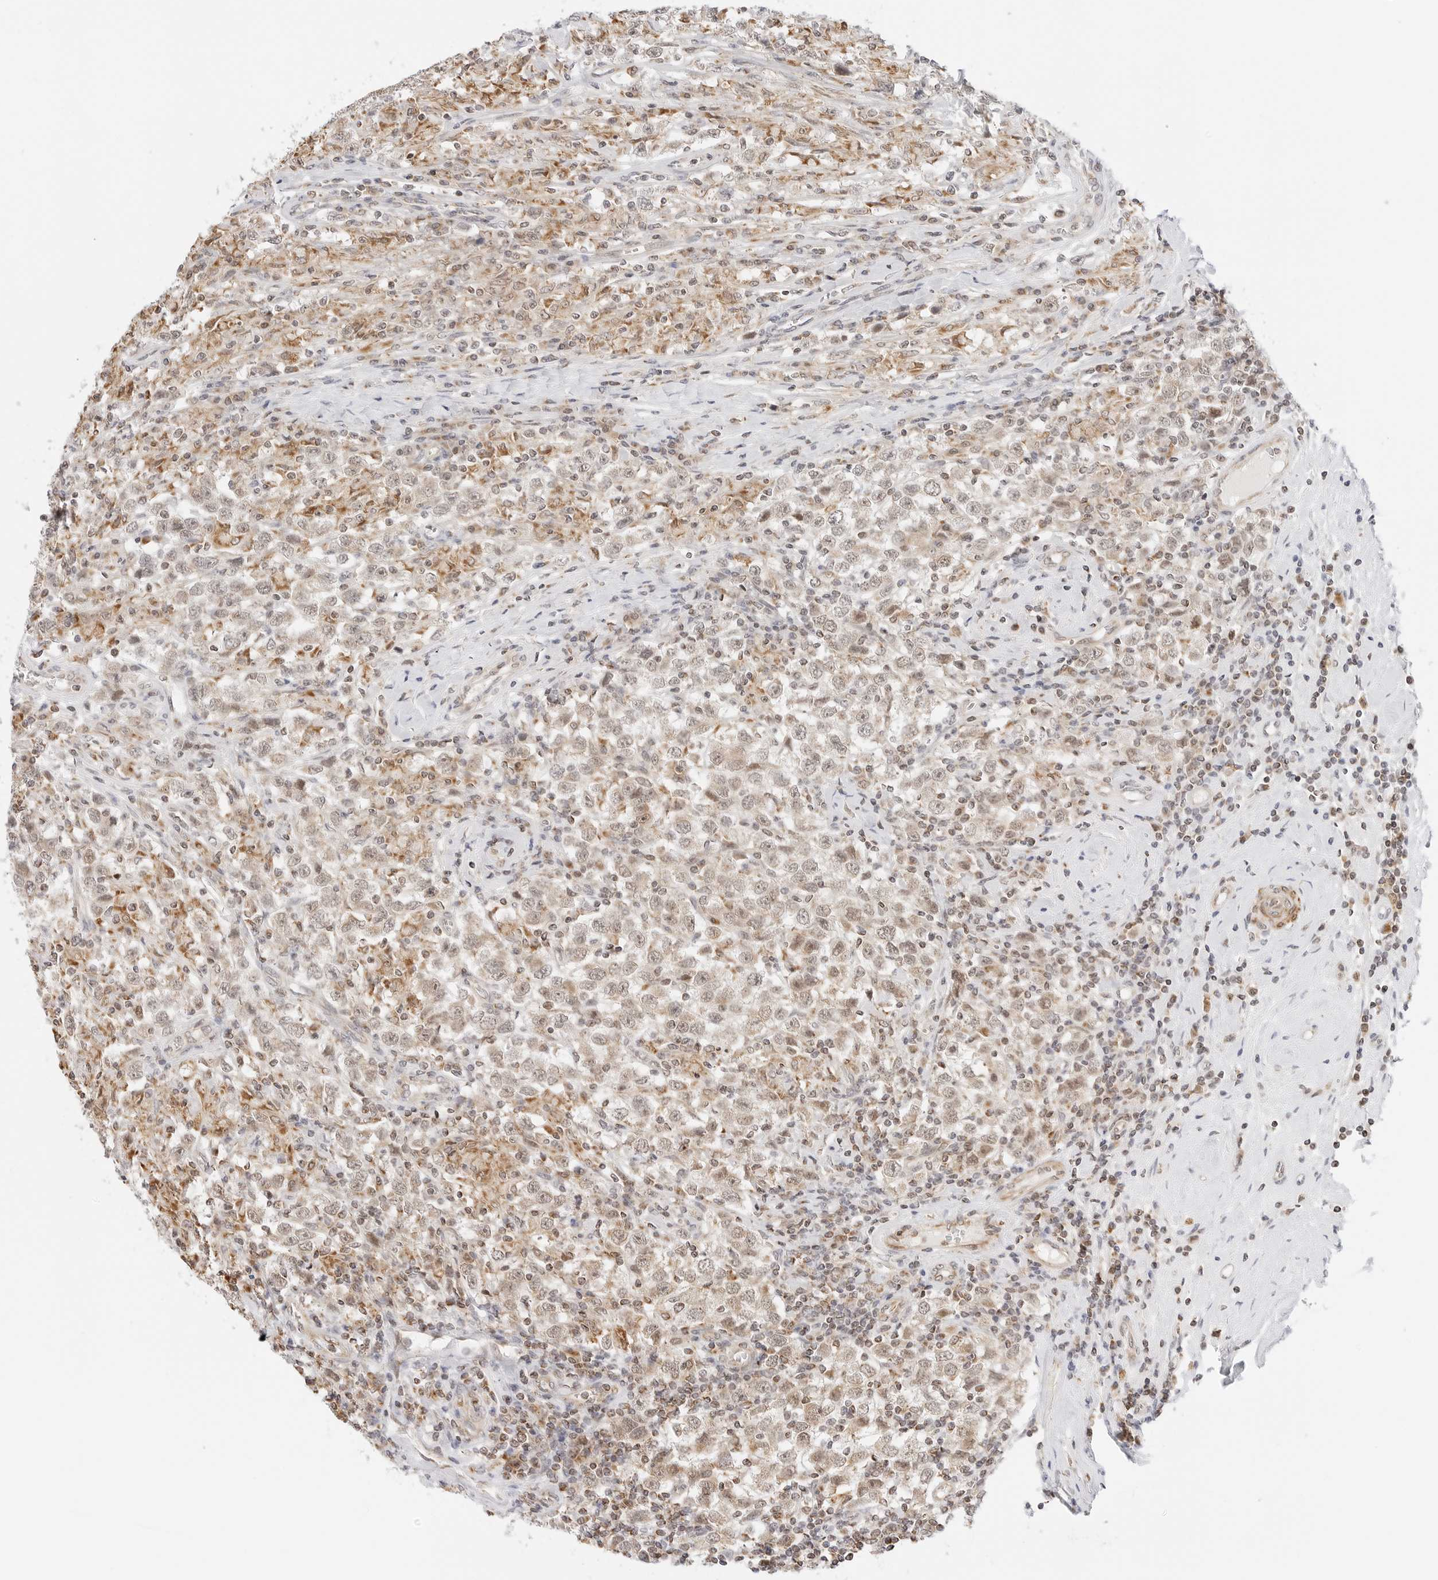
{"staining": {"intensity": "weak", "quantity": ">75%", "location": "cytoplasmic/membranous,nuclear"}, "tissue": "testis cancer", "cell_type": "Tumor cells", "image_type": "cancer", "snomed": [{"axis": "morphology", "description": "Seminoma, NOS"}, {"axis": "topography", "description": "Testis"}], "caption": "Seminoma (testis) stained for a protein displays weak cytoplasmic/membranous and nuclear positivity in tumor cells.", "gene": "GORAB", "patient": {"sex": "male", "age": 41}}